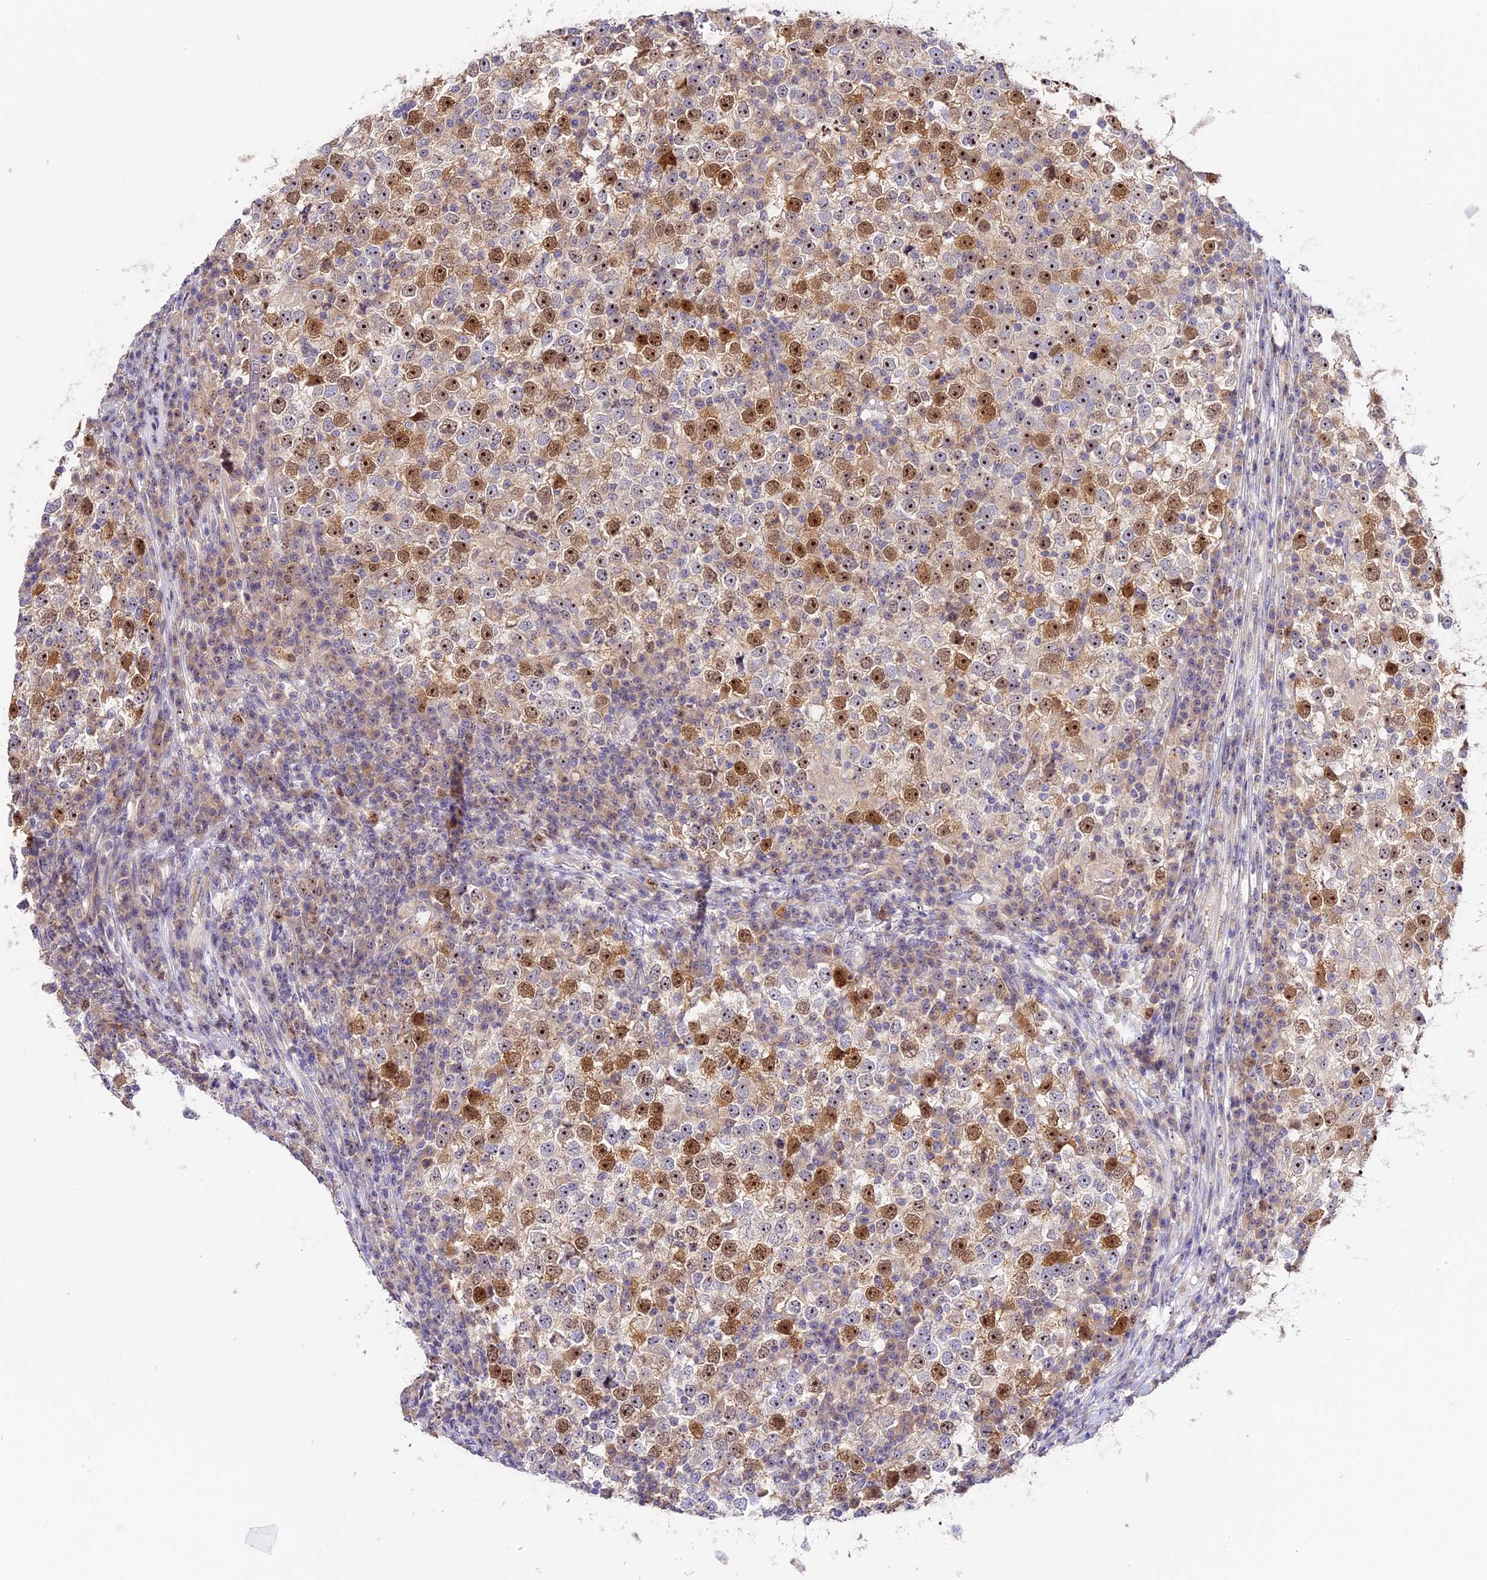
{"staining": {"intensity": "strong", "quantity": ">75%", "location": "nuclear"}, "tissue": "testis cancer", "cell_type": "Tumor cells", "image_type": "cancer", "snomed": [{"axis": "morphology", "description": "Seminoma, NOS"}, {"axis": "topography", "description": "Testis"}], "caption": "Immunohistochemistry image of neoplastic tissue: testis cancer (seminoma) stained using immunohistochemistry (IHC) displays high levels of strong protein expression localized specifically in the nuclear of tumor cells, appearing as a nuclear brown color.", "gene": "RAD51", "patient": {"sex": "male", "age": 65}}